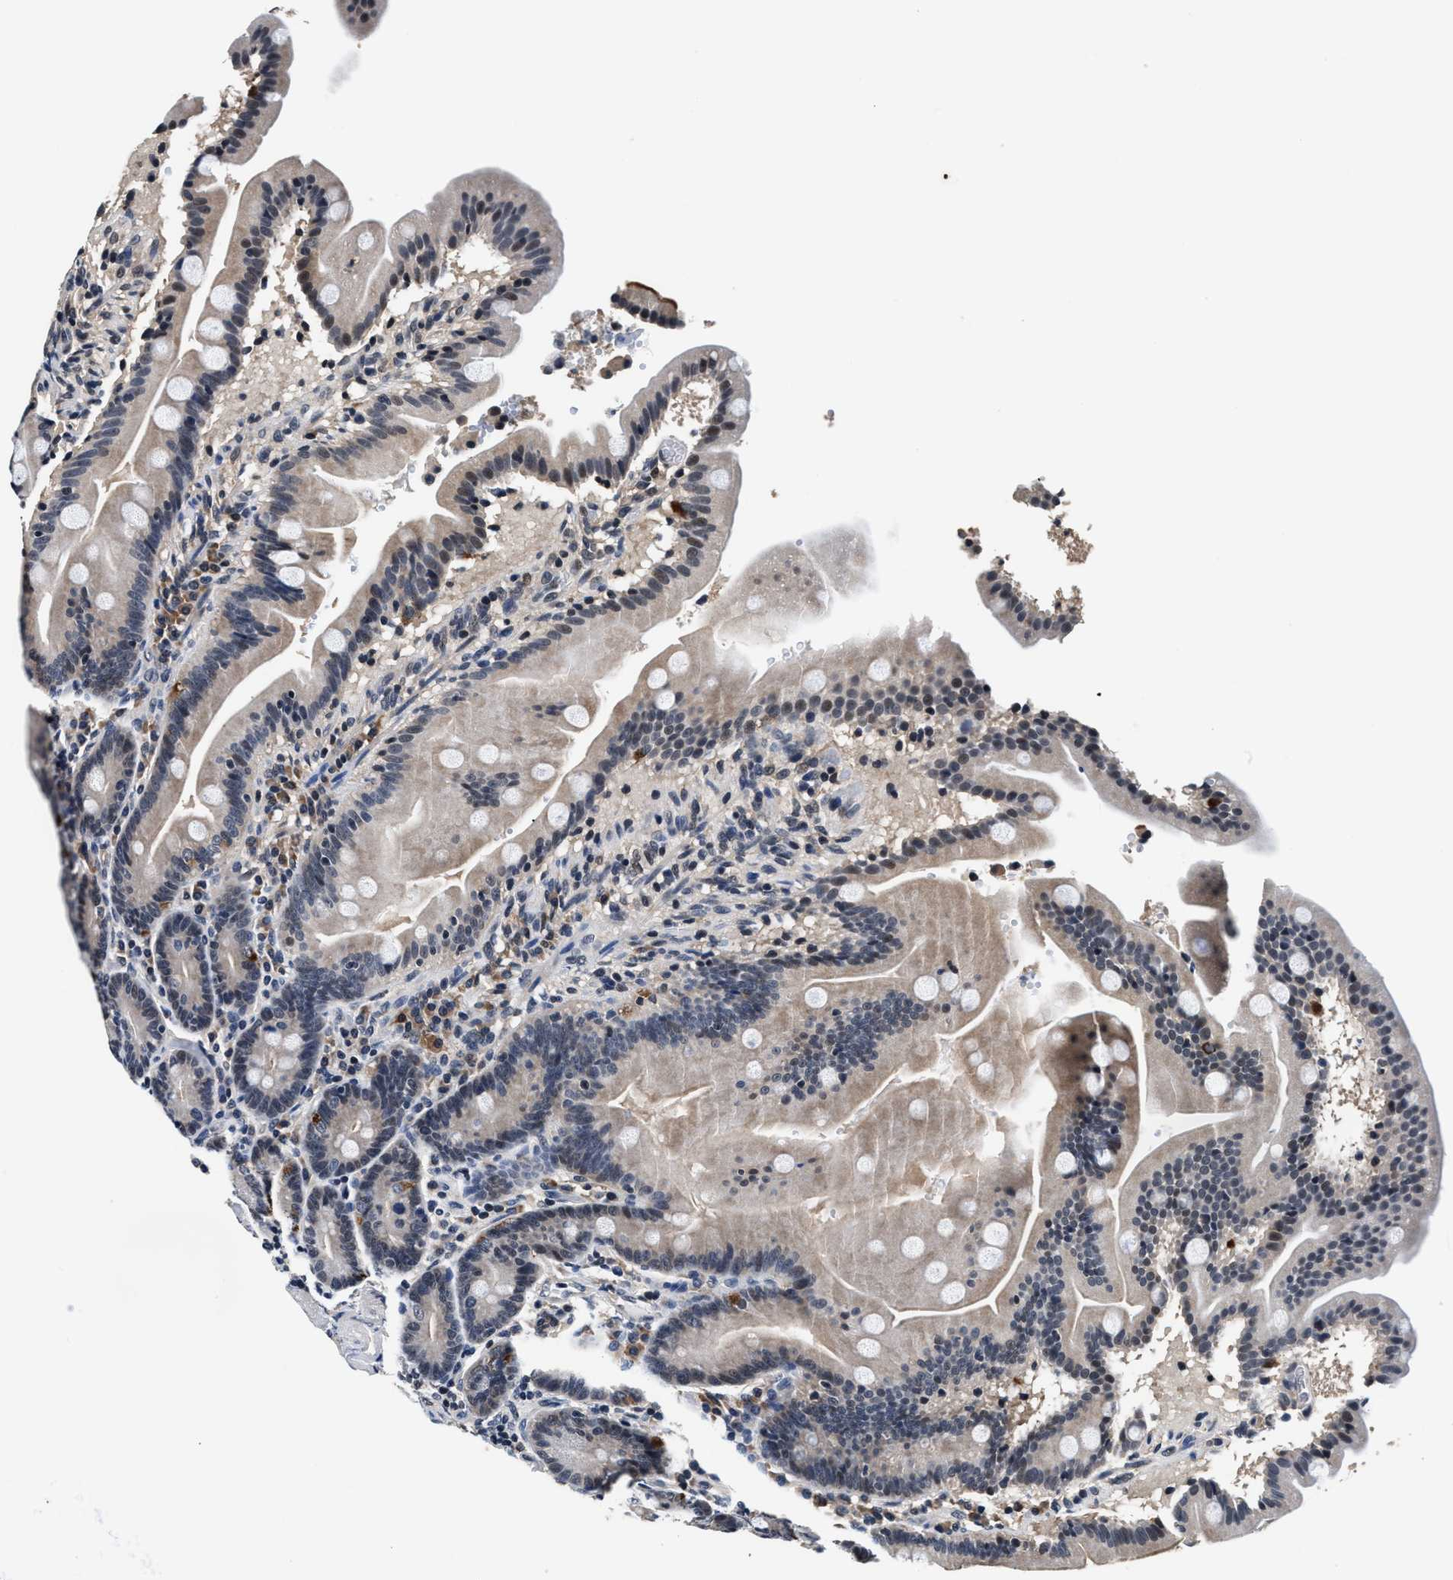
{"staining": {"intensity": "moderate", "quantity": "<25%", "location": "cytoplasmic/membranous,nuclear"}, "tissue": "duodenum", "cell_type": "Glandular cells", "image_type": "normal", "snomed": [{"axis": "morphology", "description": "Normal tissue, NOS"}, {"axis": "topography", "description": "Duodenum"}], "caption": "Immunohistochemical staining of normal human duodenum exhibits moderate cytoplasmic/membranous,nuclear protein positivity in about <25% of glandular cells.", "gene": "USP16", "patient": {"sex": "male", "age": 54}}